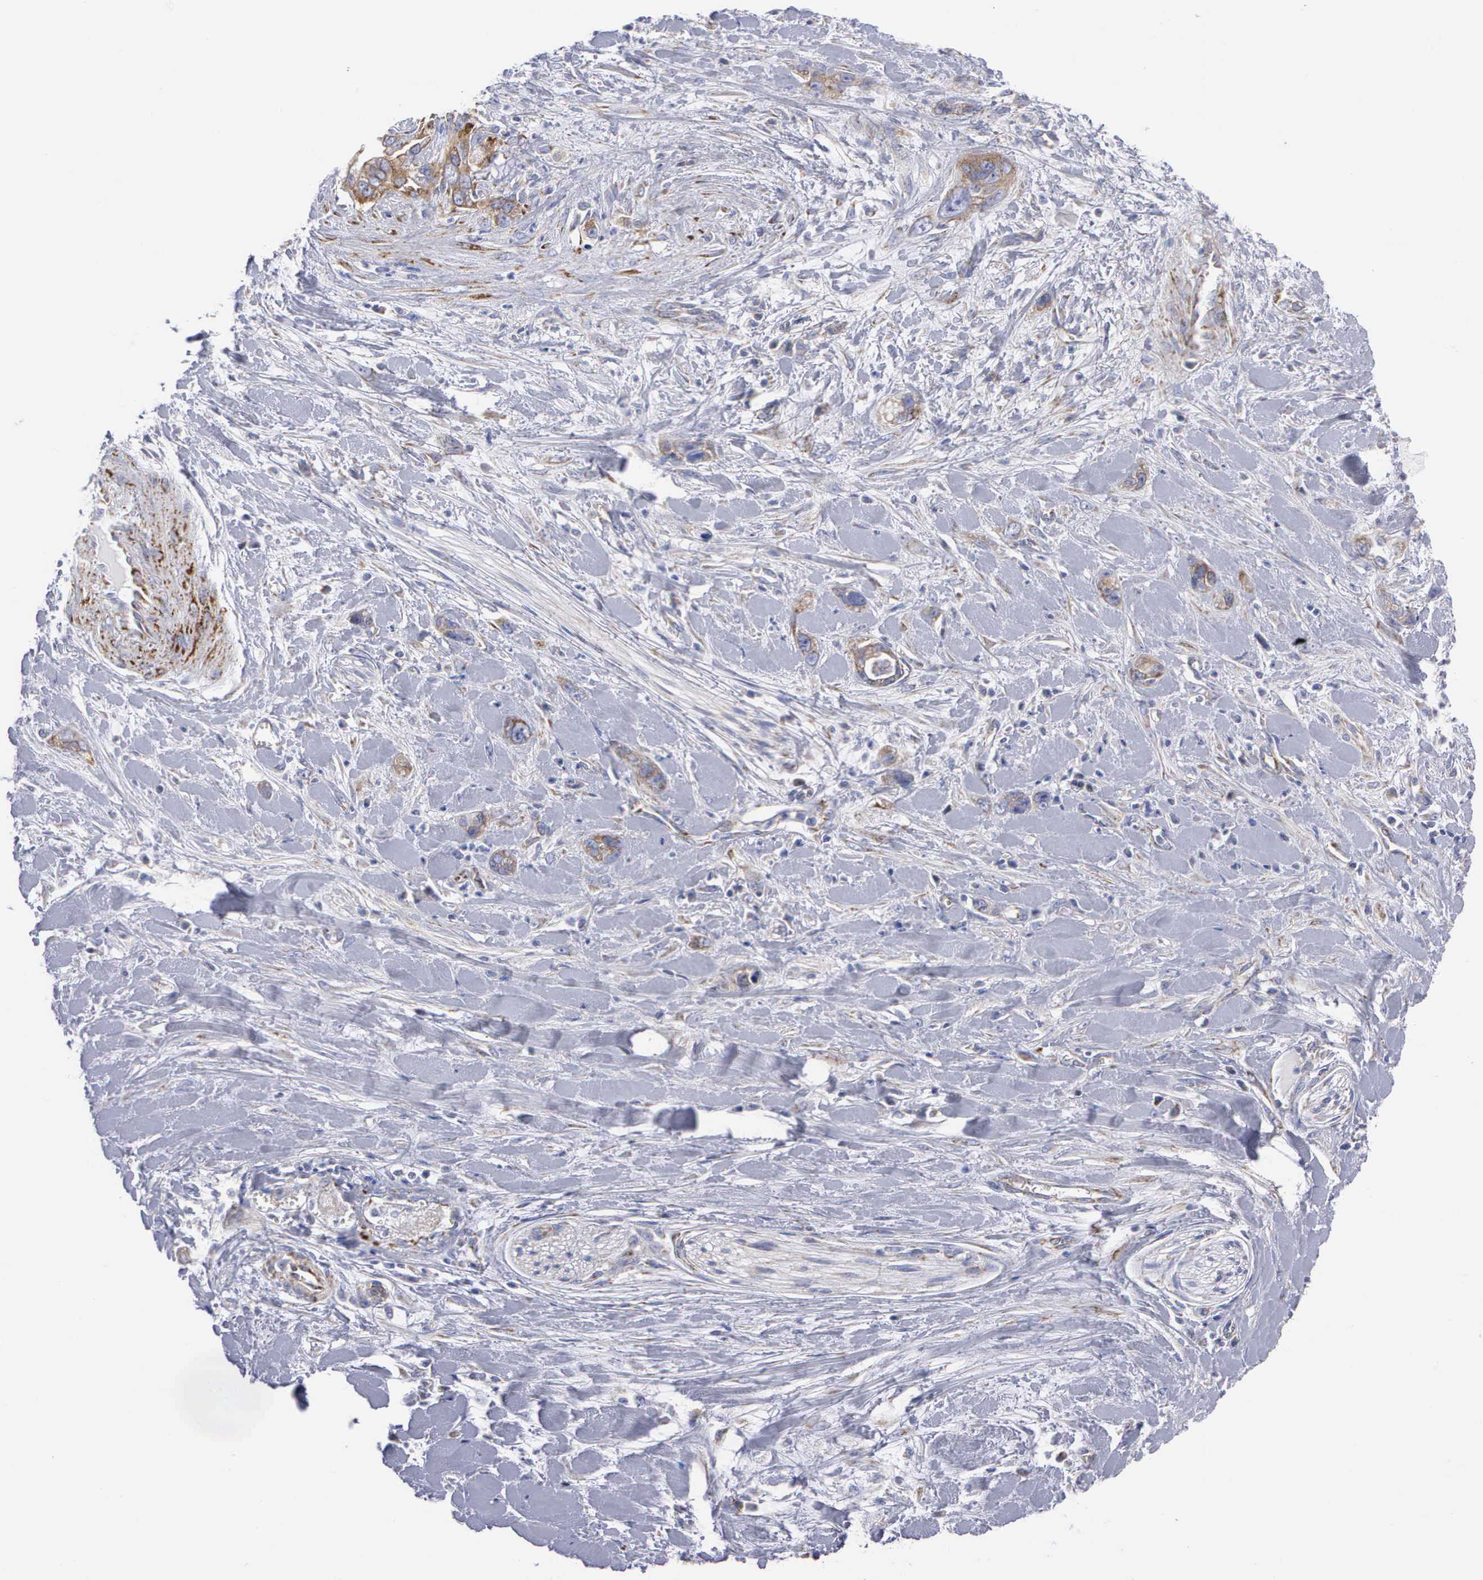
{"staining": {"intensity": "moderate", "quantity": "25%-75%", "location": "cytoplasmic/membranous"}, "tissue": "pancreatic cancer", "cell_type": "Tumor cells", "image_type": "cancer", "snomed": [{"axis": "morphology", "description": "Adenocarcinoma, NOS"}, {"axis": "topography", "description": "Pancreas"}], "caption": "Pancreatic cancer was stained to show a protein in brown. There is medium levels of moderate cytoplasmic/membranous staining in approximately 25%-75% of tumor cells. (DAB IHC with brightfield microscopy, high magnification).", "gene": "APOOL", "patient": {"sex": "male", "age": 69}}